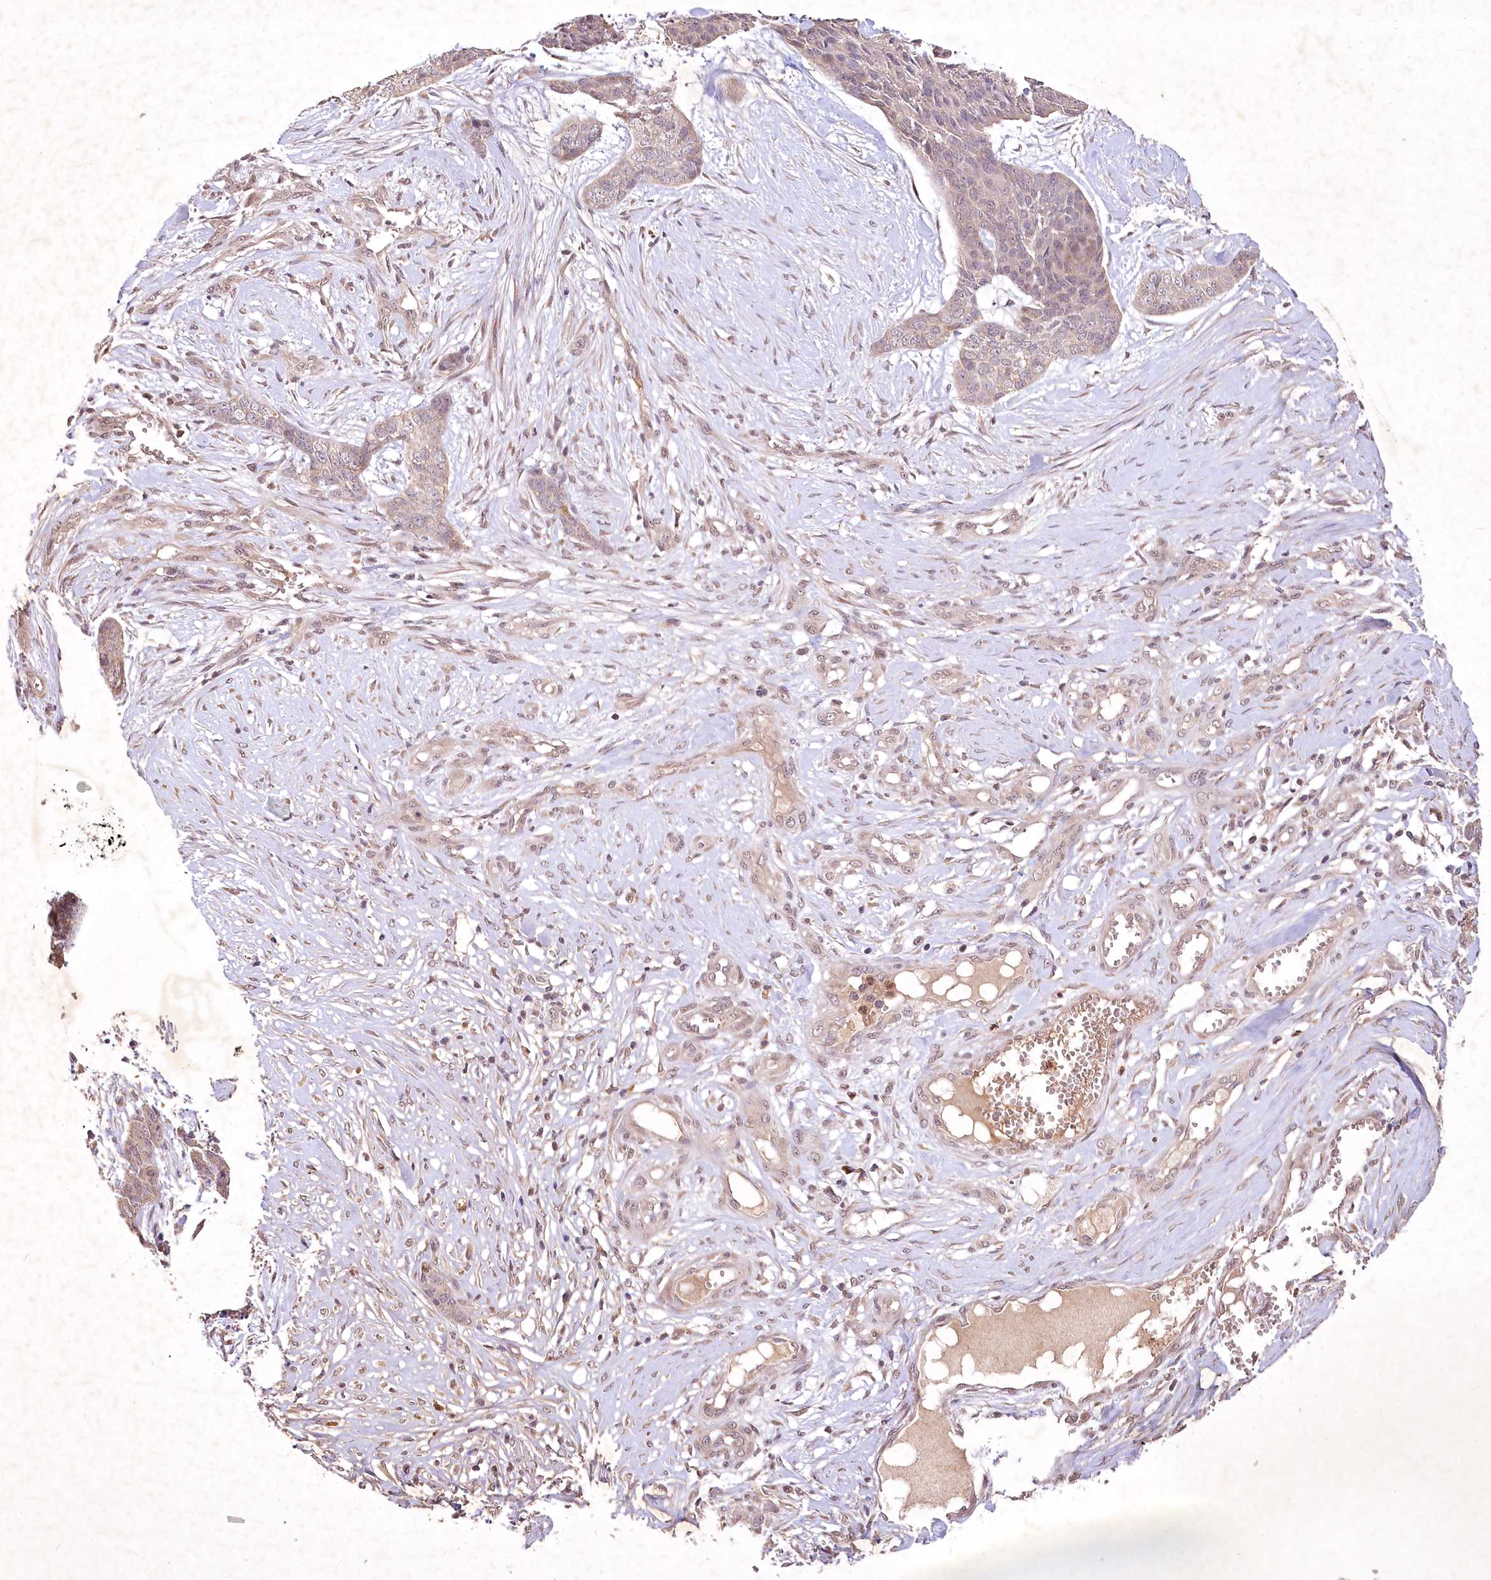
{"staining": {"intensity": "weak", "quantity": "25%-75%", "location": "cytoplasmic/membranous"}, "tissue": "skin cancer", "cell_type": "Tumor cells", "image_type": "cancer", "snomed": [{"axis": "morphology", "description": "Basal cell carcinoma"}, {"axis": "topography", "description": "Skin"}], "caption": "IHC of skin cancer (basal cell carcinoma) reveals low levels of weak cytoplasmic/membranous positivity in approximately 25%-75% of tumor cells.", "gene": "IRAK1BP1", "patient": {"sex": "female", "age": 64}}